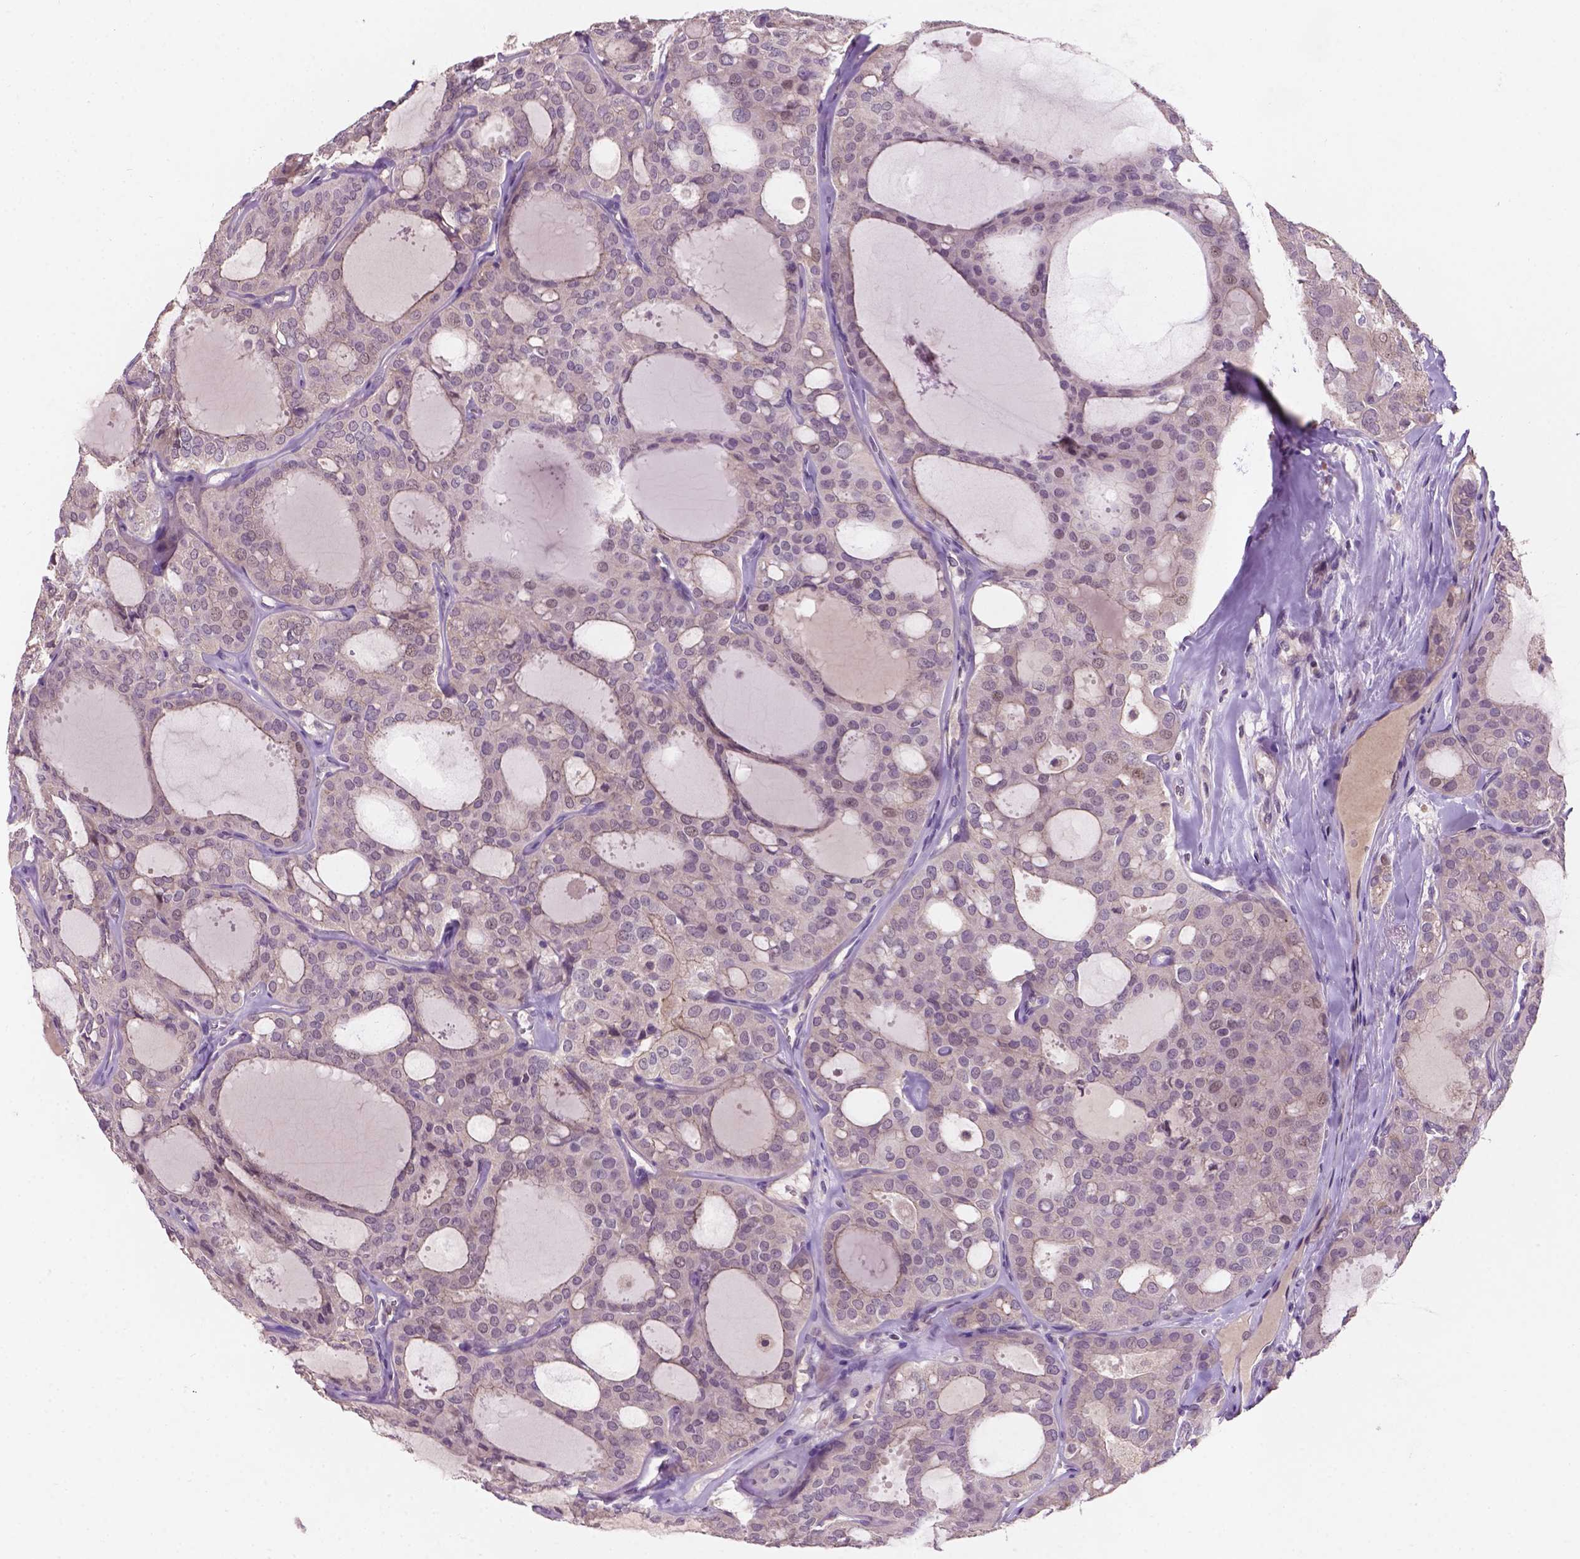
{"staining": {"intensity": "weak", "quantity": "<25%", "location": "cytoplasmic/membranous"}, "tissue": "thyroid cancer", "cell_type": "Tumor cells", "image_type": "cancer", "snomed": [{"axis": "morphology", "description": "Follicular adenoma carcinoma, NOS"}, {"axis": "topography", "description": "Thyroid gland"}], "caption": "This image is of thyroid follicular adenoma carcinoma stained with immunohistochemistry (IHC) to label a protein in brown with the nuclei are counter-stained blue. There is no staining in tumor cells.", "gene": "GXYLT2", "patient": {"sex": "male", "age": 75}}